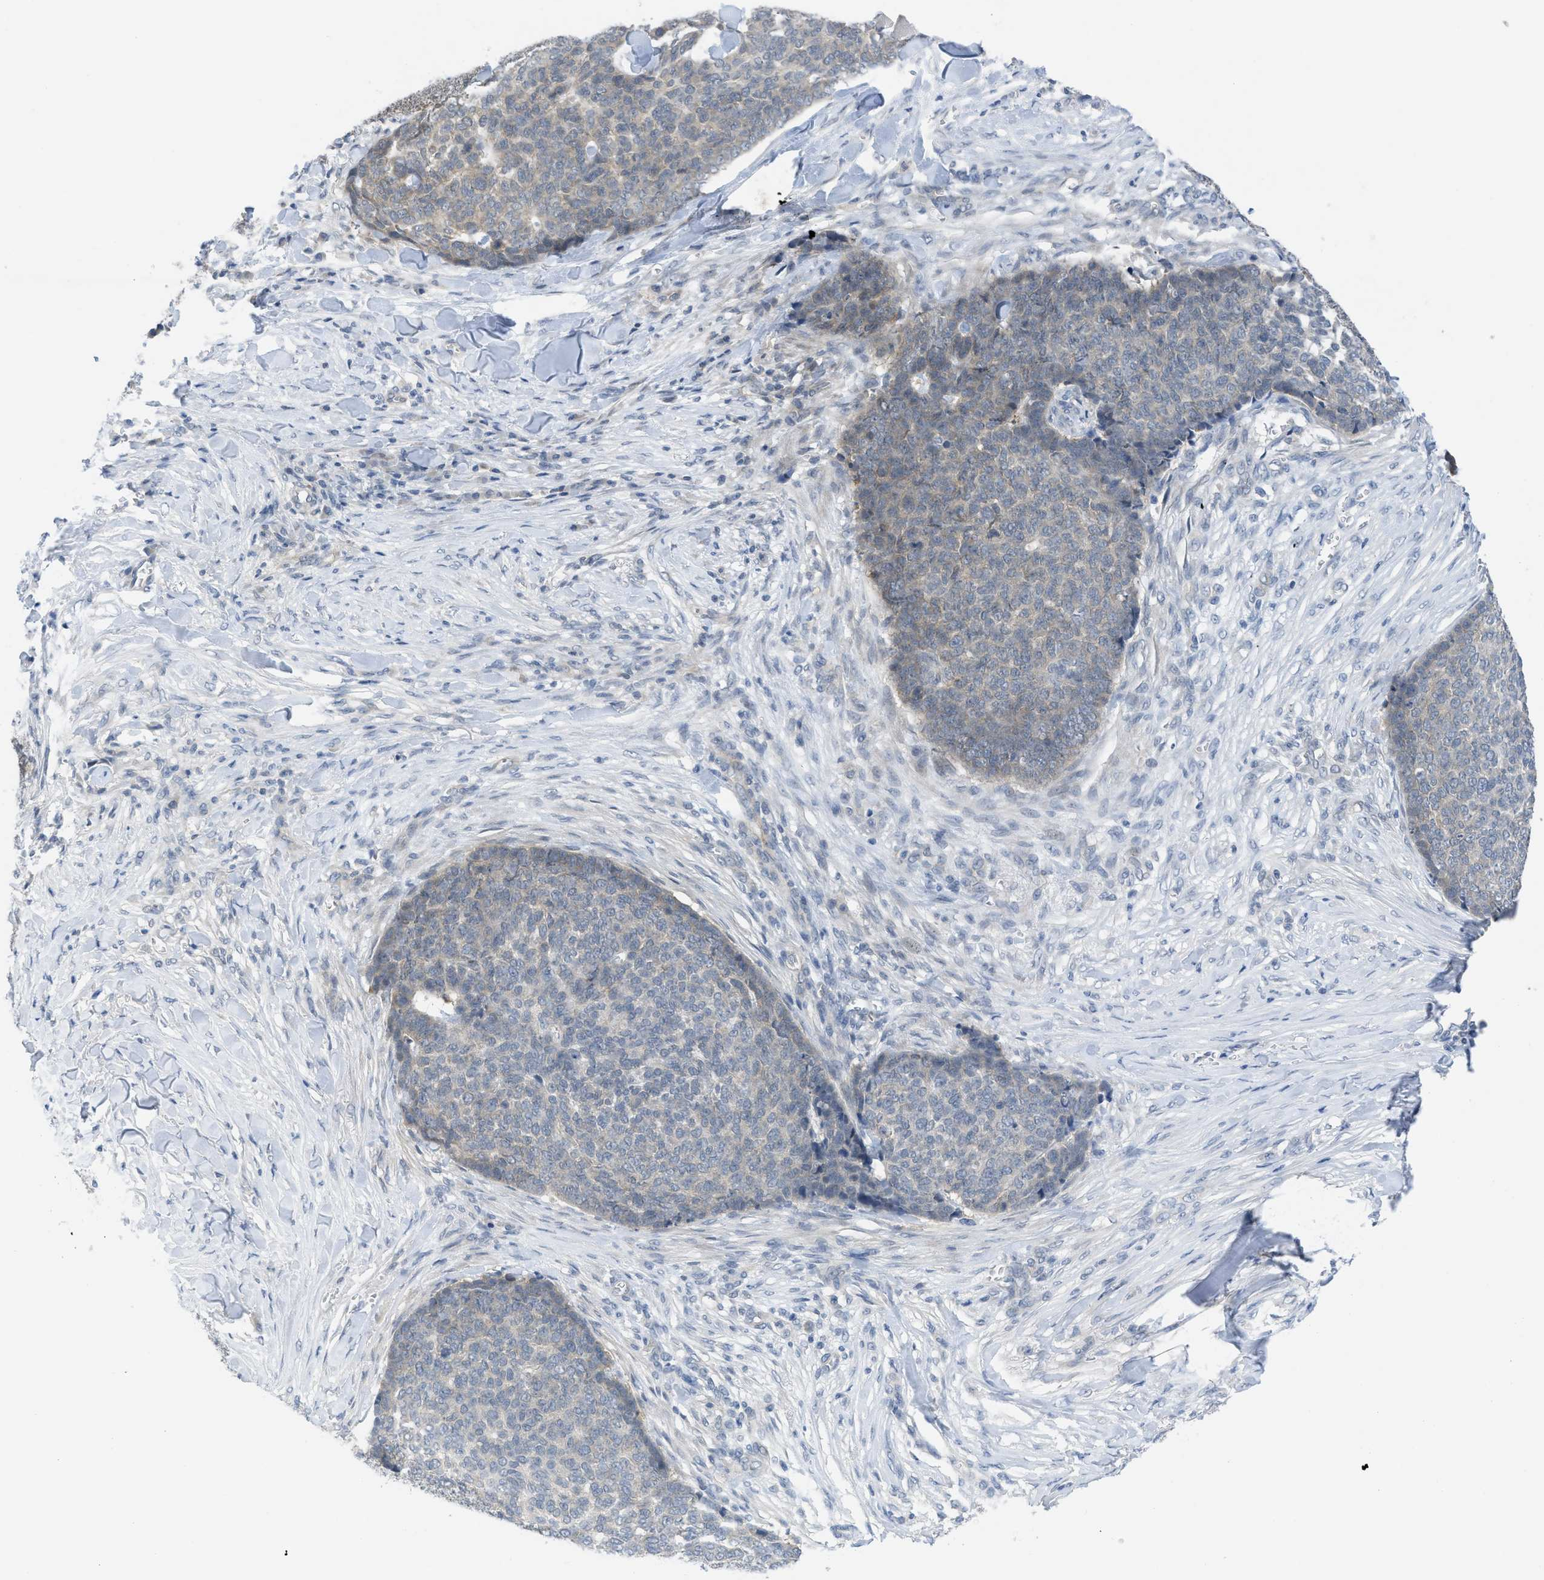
{"staining": {"intensity": "negative", "quantity": "none", "location": "none"}, "tissue": "skin cancer", "cell_type": "Tumor cells", "image_type": "cancer", "snomed": [{"axis": "morphology", "description": "Basal cell carcinoma"}, {"axis": "topography", "description": "Skin"}], "caption": "DAB (3,3'-diaminobenzidine) immunohistochemical staining of human skin cancer displays no significant staining in tumor cells. (DAB IHC with hematoxylin counter stain).", "gene": "TNFAIP1", "patient": {"sex": "male", "age": 84}}